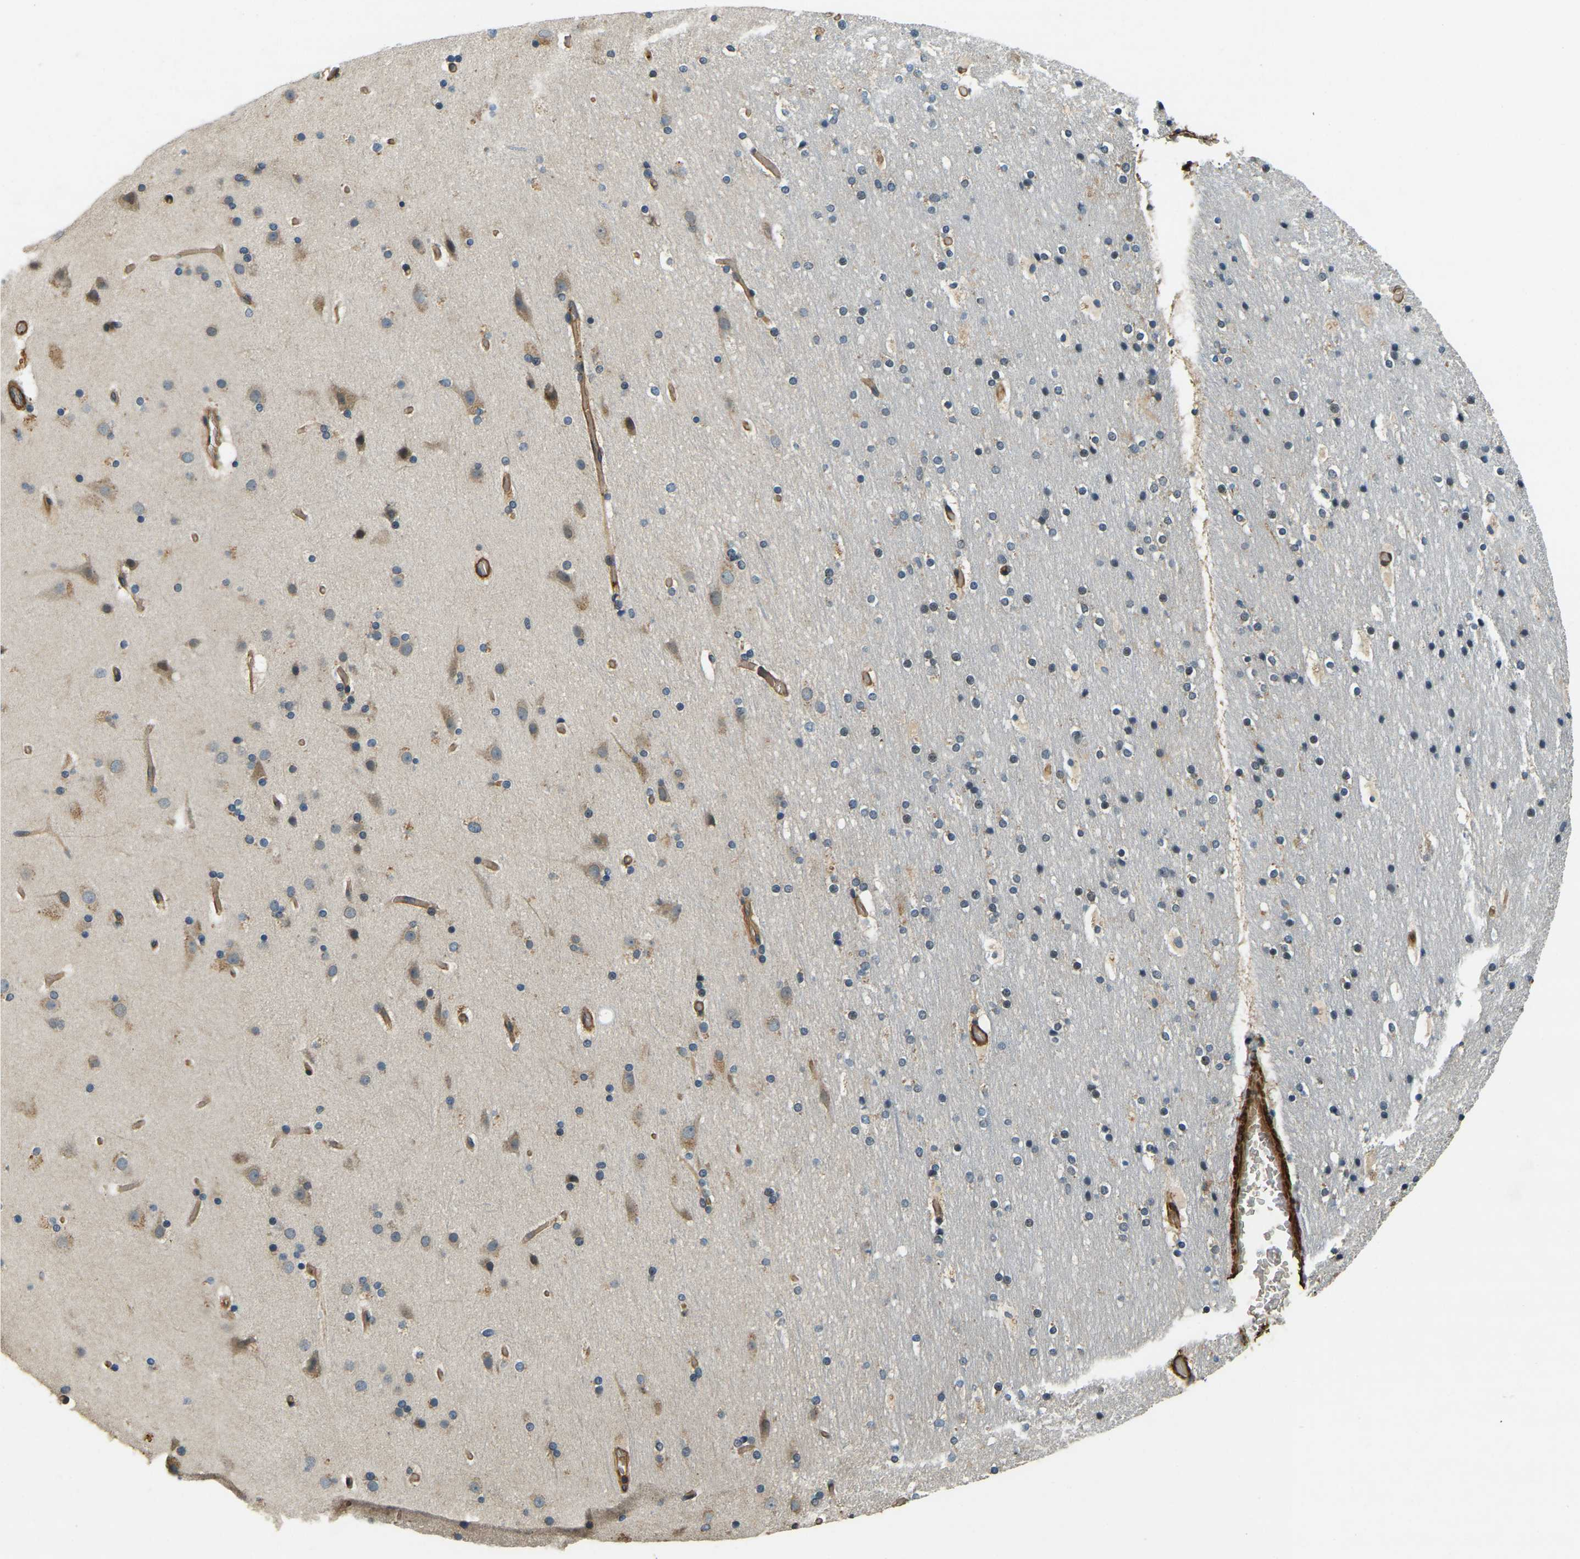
{"staining": {"intensity": "moderate", "quantity": ">75%", "location": "cytoplasmic/membranous"}, "tissue": "cerebral cortex", "cell_type": "Endothelial cells", "image_type": "normal", "snomed": [{"axis": "morphology", "description": "Normal tissue, NOS"}, {"axis": "topography", "description": "Cerebral cortex"}], "caption": "Protein positivity by immunohistochemistry exhibits moderate cytoplasmic/membranous expression in about >75% of endothelial cells in unremarkable cerebral cortex.", "gene": "ERGIC1", "patient": {"sex": "male", "age": 57}}